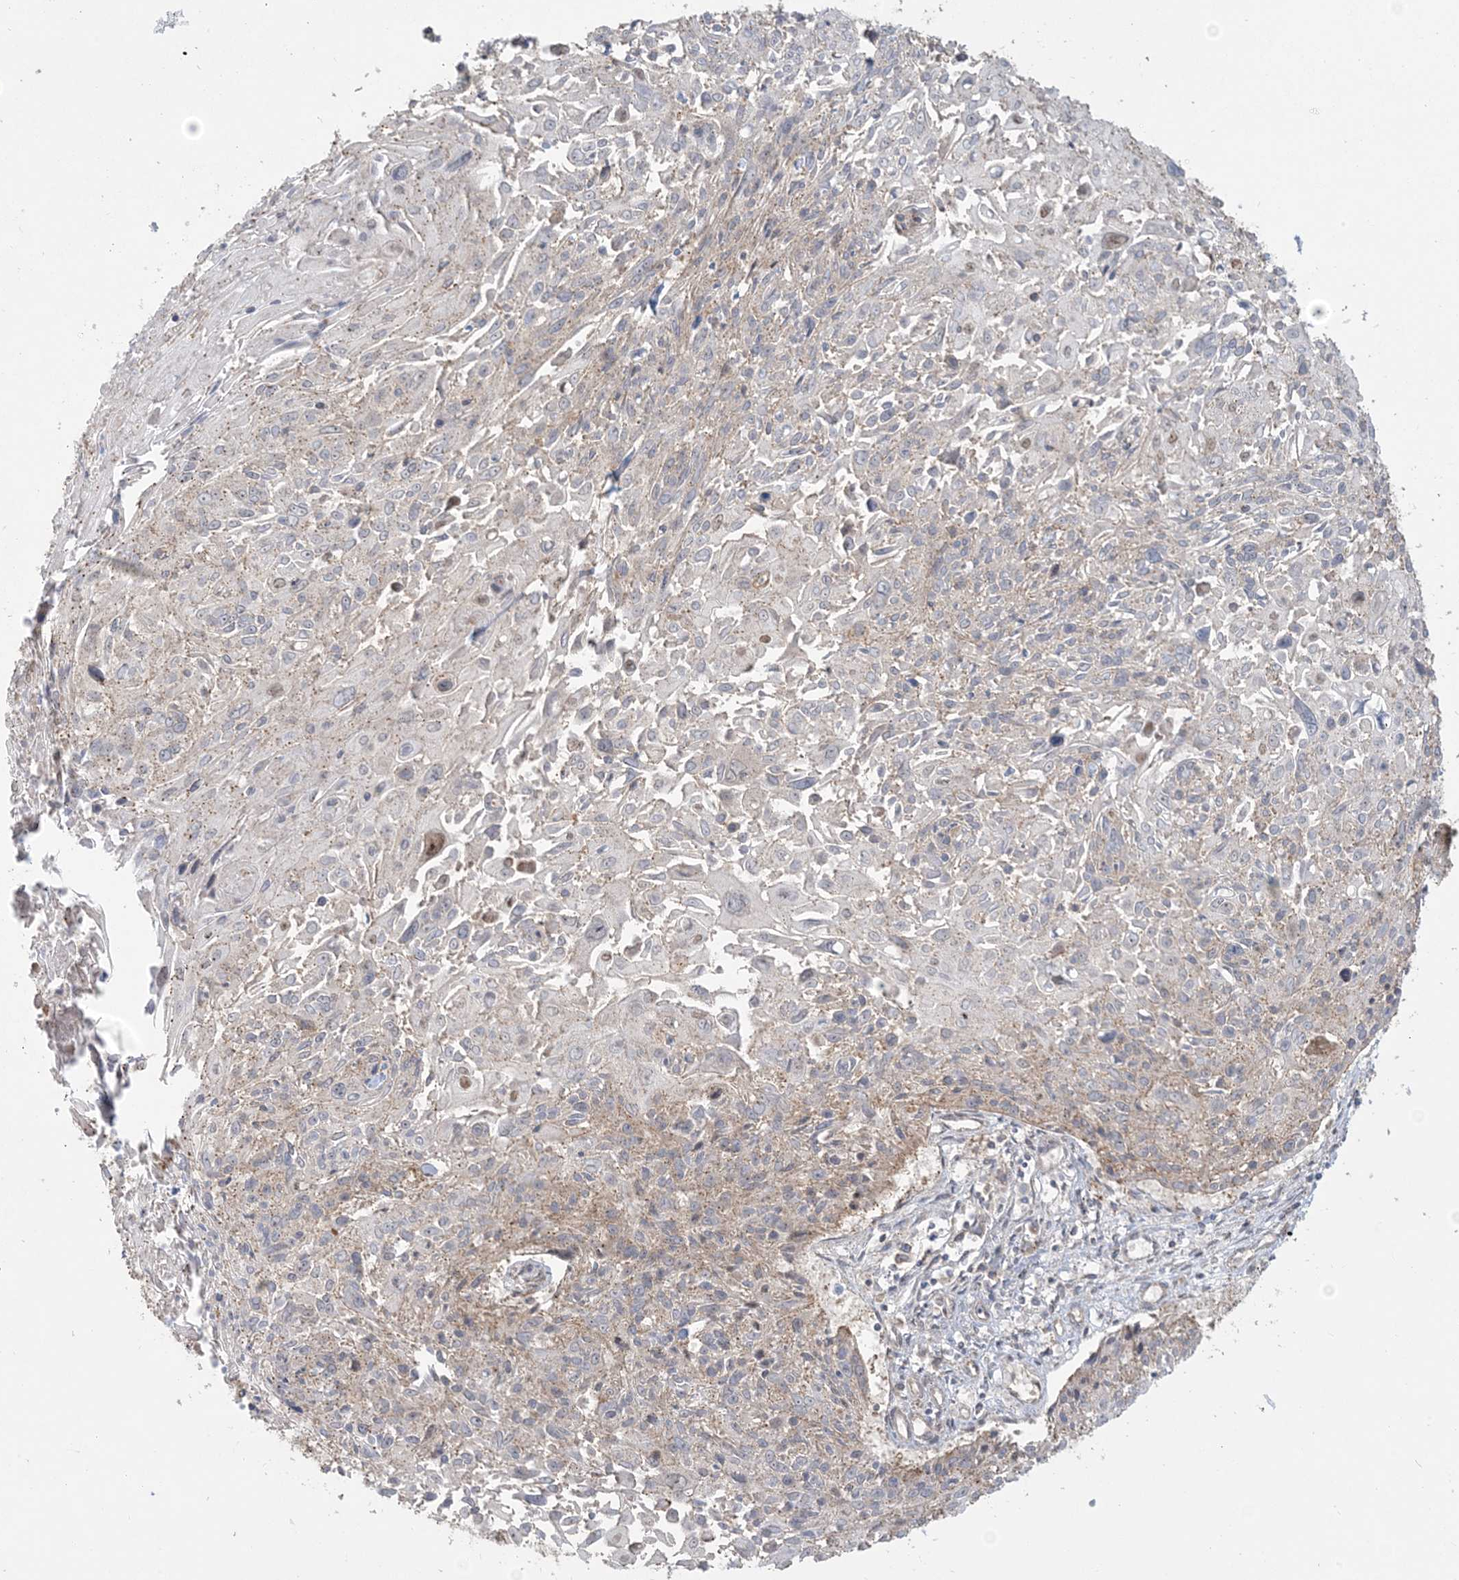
{"staining": {"intensity": "negative", "quantity": "none", "location": "none"}, "tissue": "cervical cancer", "cell_type": "Tumor cells", "image_type": "cancer", "snomed": [{"axis": "morphology", "description": "Squamous cell carcinoma, NOS"}, {"axis": "topography", "description": "Cervix"}], "caption": "Immunohistochemistry (IHC) of human cervical cancer displays no positivity in tumor cells. Brightfield microscopy of IHC stained with DAB (brown) and hematoxylin (blue), captured at high magnification.", "gene": "ABCF3", "patient": {"sex": "female", "age": 51}}